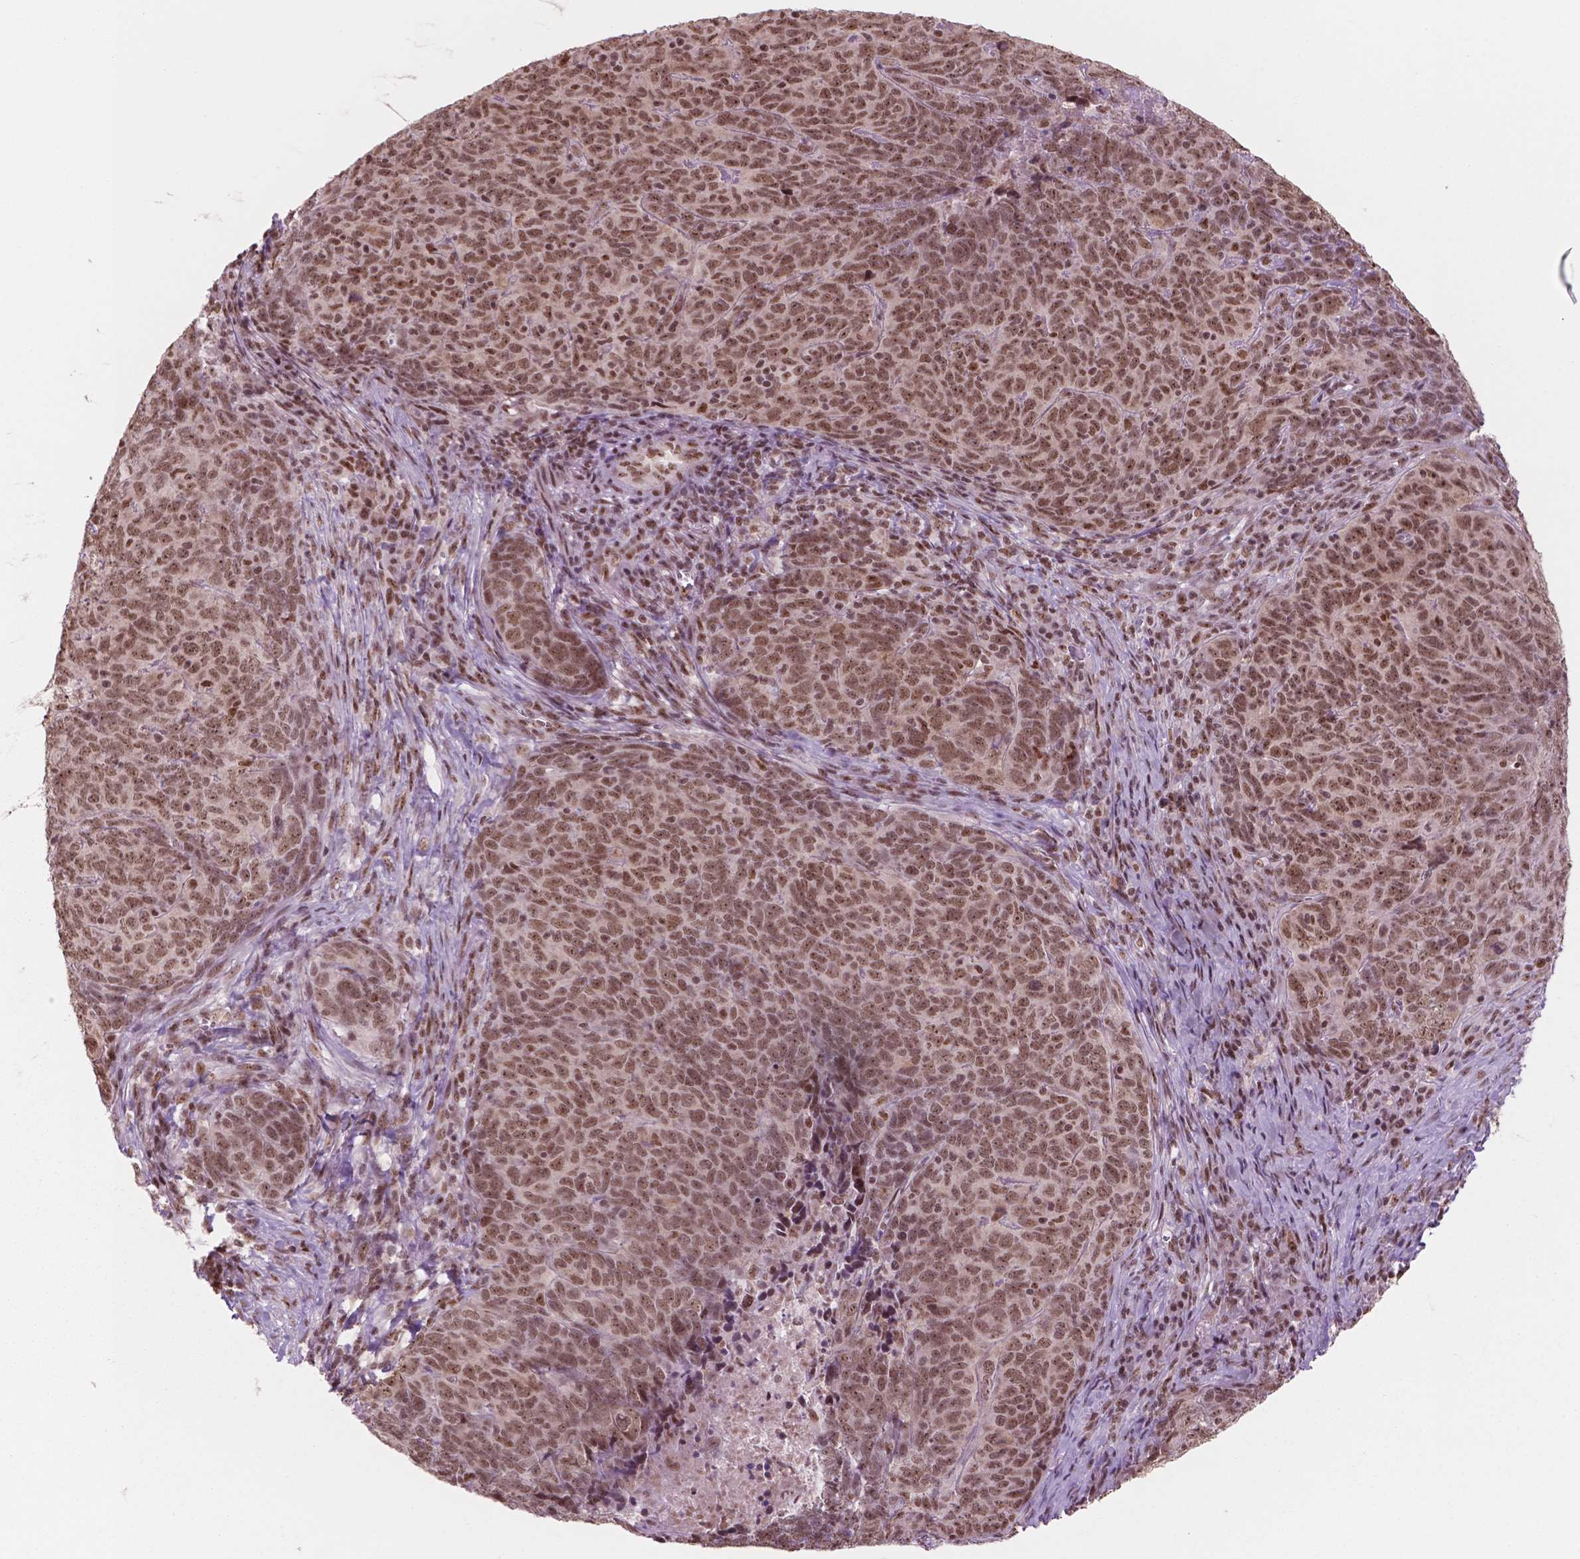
{"staining": {"intensity": "moderate", "quantity": ">75%", "location": "nuclear"}, "tissue": "skin cancer", "cell_type": "Tumor cells", "image_type": "cancer", "snomed": [{"axis": "morphology", "description": "Squamous cell carcinoma, NOS"}, {"axis": "topography", "description": "Skin"}, {"axis": "topography", "description": "Anal"}], "caption": "The photomicrograph exhibits staining of squamous cell carcinoma (skin), revealing moderate nuclear protein positivity (brown color) within tumor cells.", "gene": "POLR2E", "patient": {"sex": "female", "age": 51}}